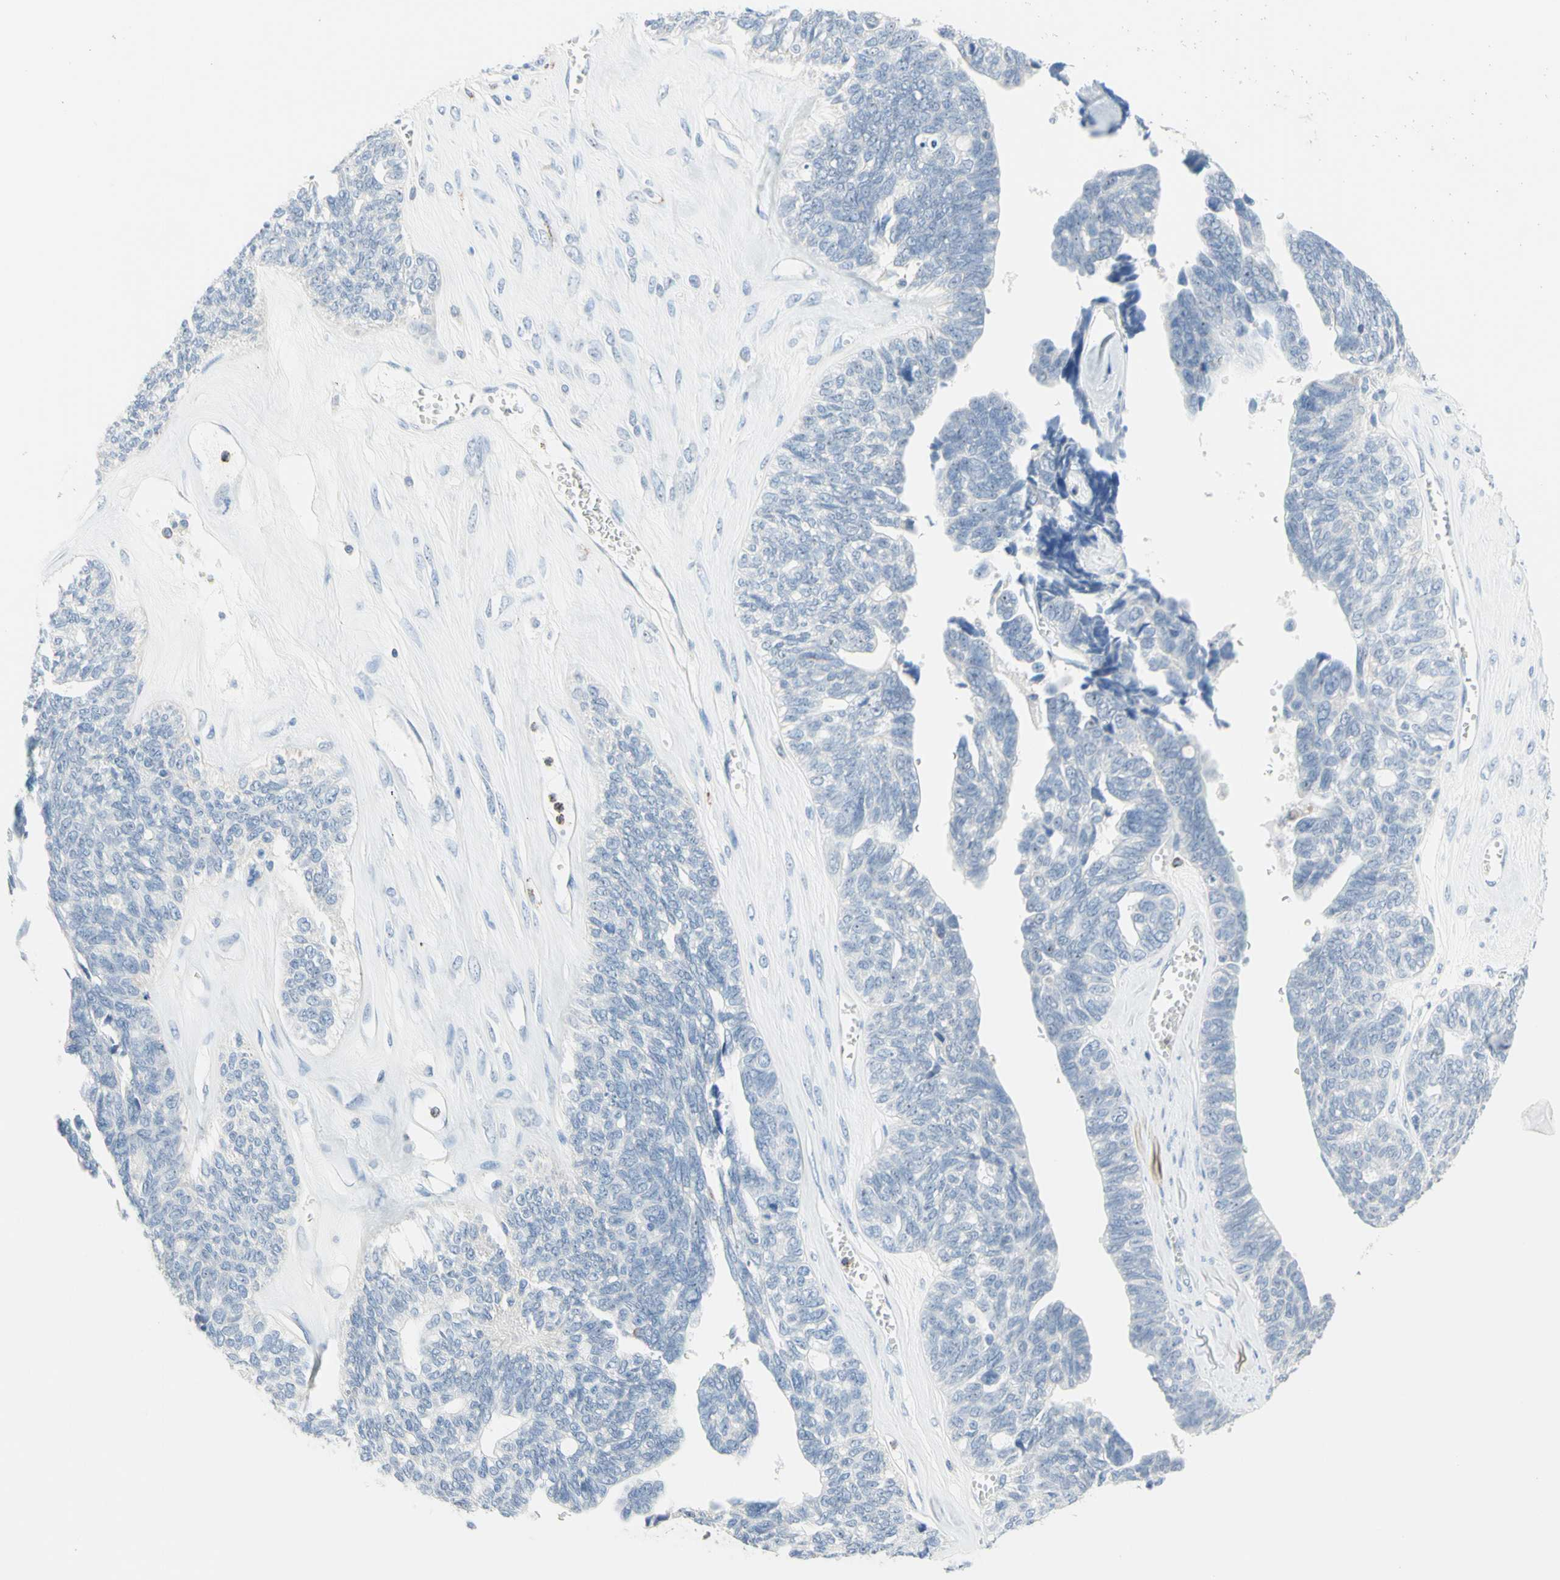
{"staining": {"intensity": "weak", "quantity": "<25%", "location": "nuclear"}, "tissue": "ovarian cancer", "cell_type": "Tumor cells", "image_type": "cancer", "snomed": [{"axis": "morphology", "description": "Cystadenocarcinoma, serous, NOS"}, {"axis": "topography", "description": "Ovary"}], "caption": "DAB (3,3'-diaminobenzidine) immunohistochemical staining of serous cystadenocarcinoma (ovarian) exhibits no significant staining in tumor cells. The staining is performed using DAB brown chromogen with nuclei counter-stained in using hematoxylin.", "gene": "CYSLTR1", "patient": {"sex": "female", "age": 79}}